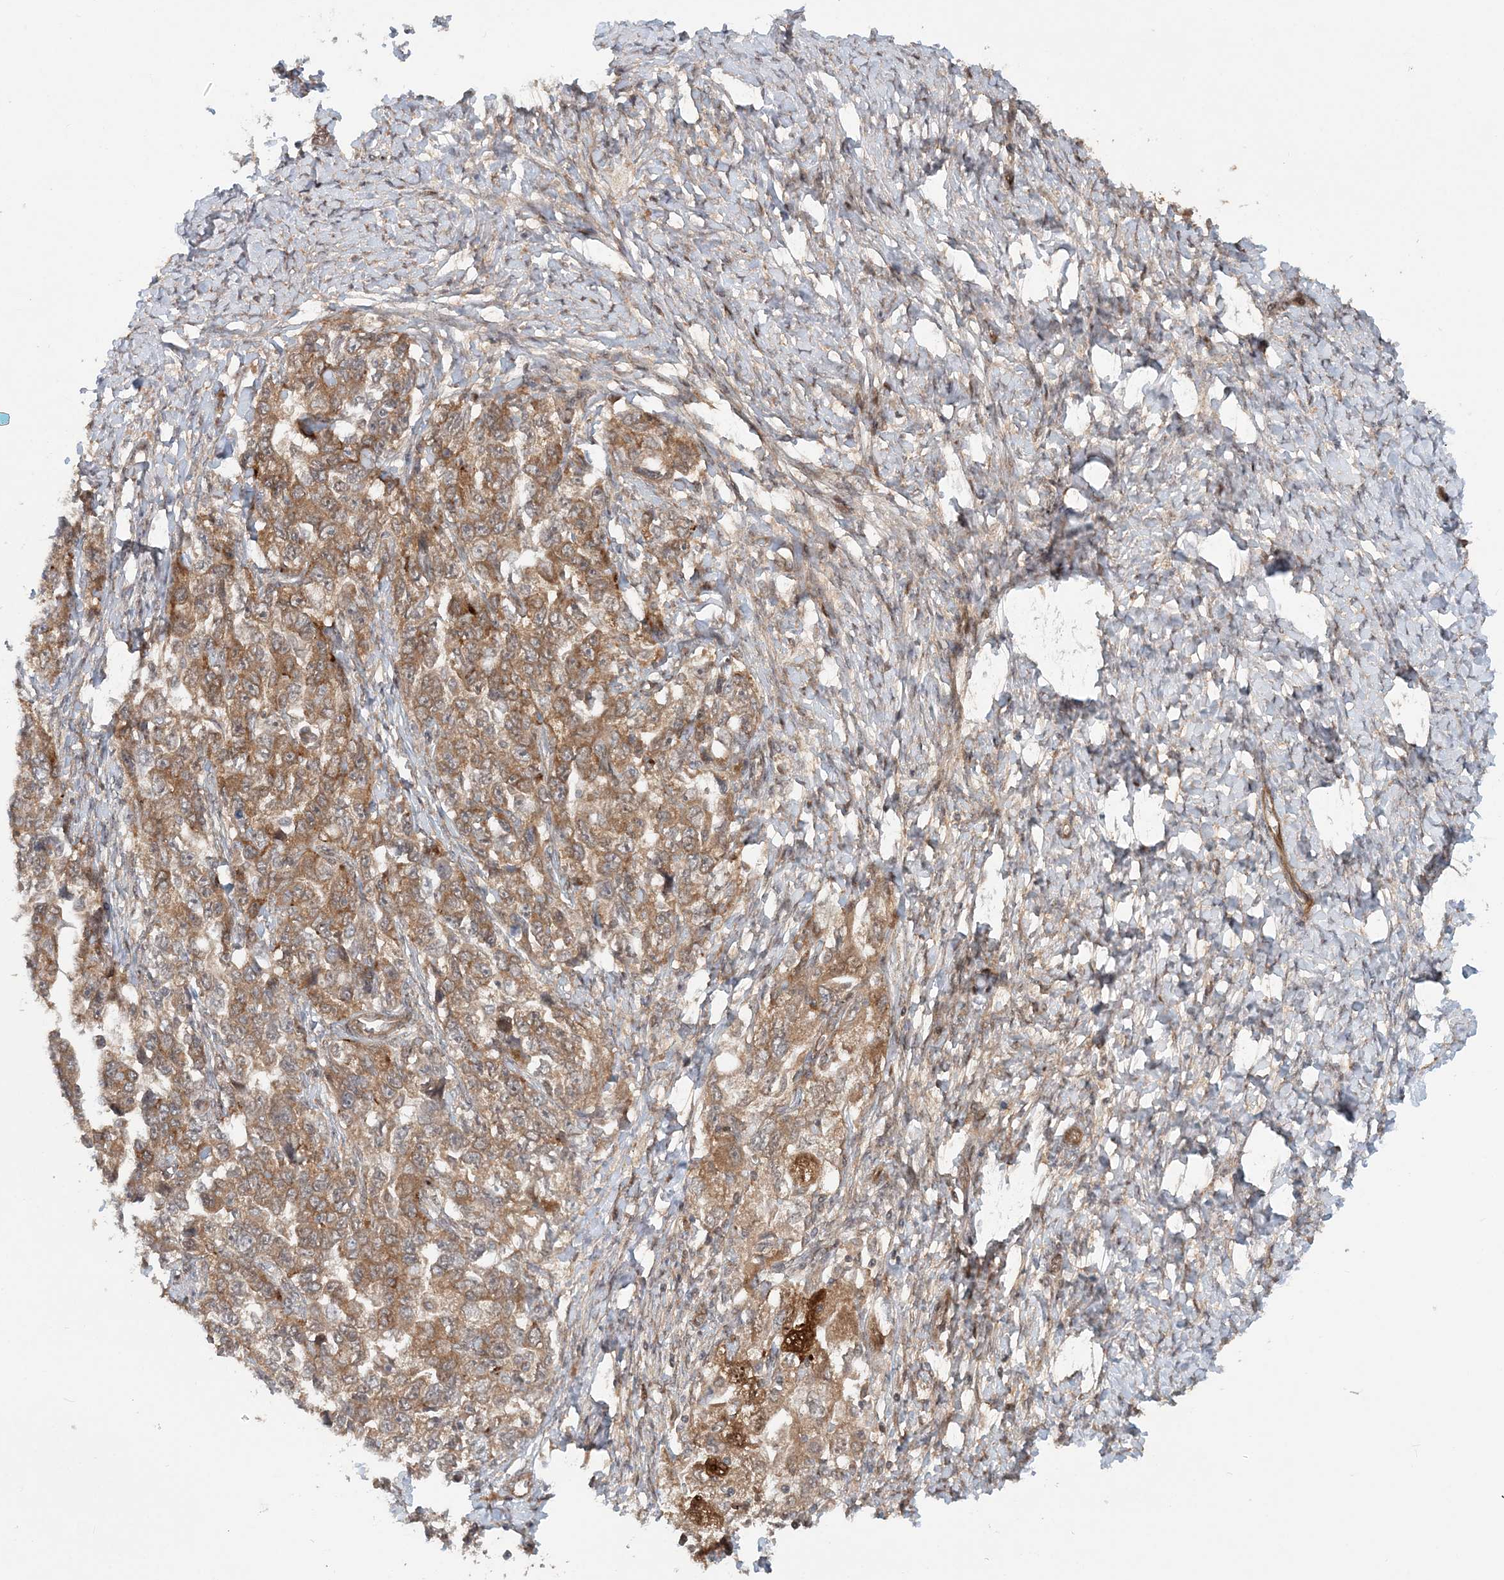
{"staining": {"intensity": "moderate", "quantity": ">75%", "location": "cytoplasmic/membranous"}, "tissue": "ovarian cancer", "cell_type": "Tumor cells", "image_type": "cancer", "snomed": [{"axis": "morphology", "description": "Carcinoma, NOS"}, {"axis": "morphology", "description": "Cystadenocarcinoma, serous, NOS"}, {"axis": "topography", "description": "Ovary"}], "caption": "This is an image of IHC staining of ovarian carcinoma, which shows moderate positivity in the cytoplasmic/membranous of tumor cells.", "gene": "GEMIN5", "patient": {"sex": "female", "age": 69}}